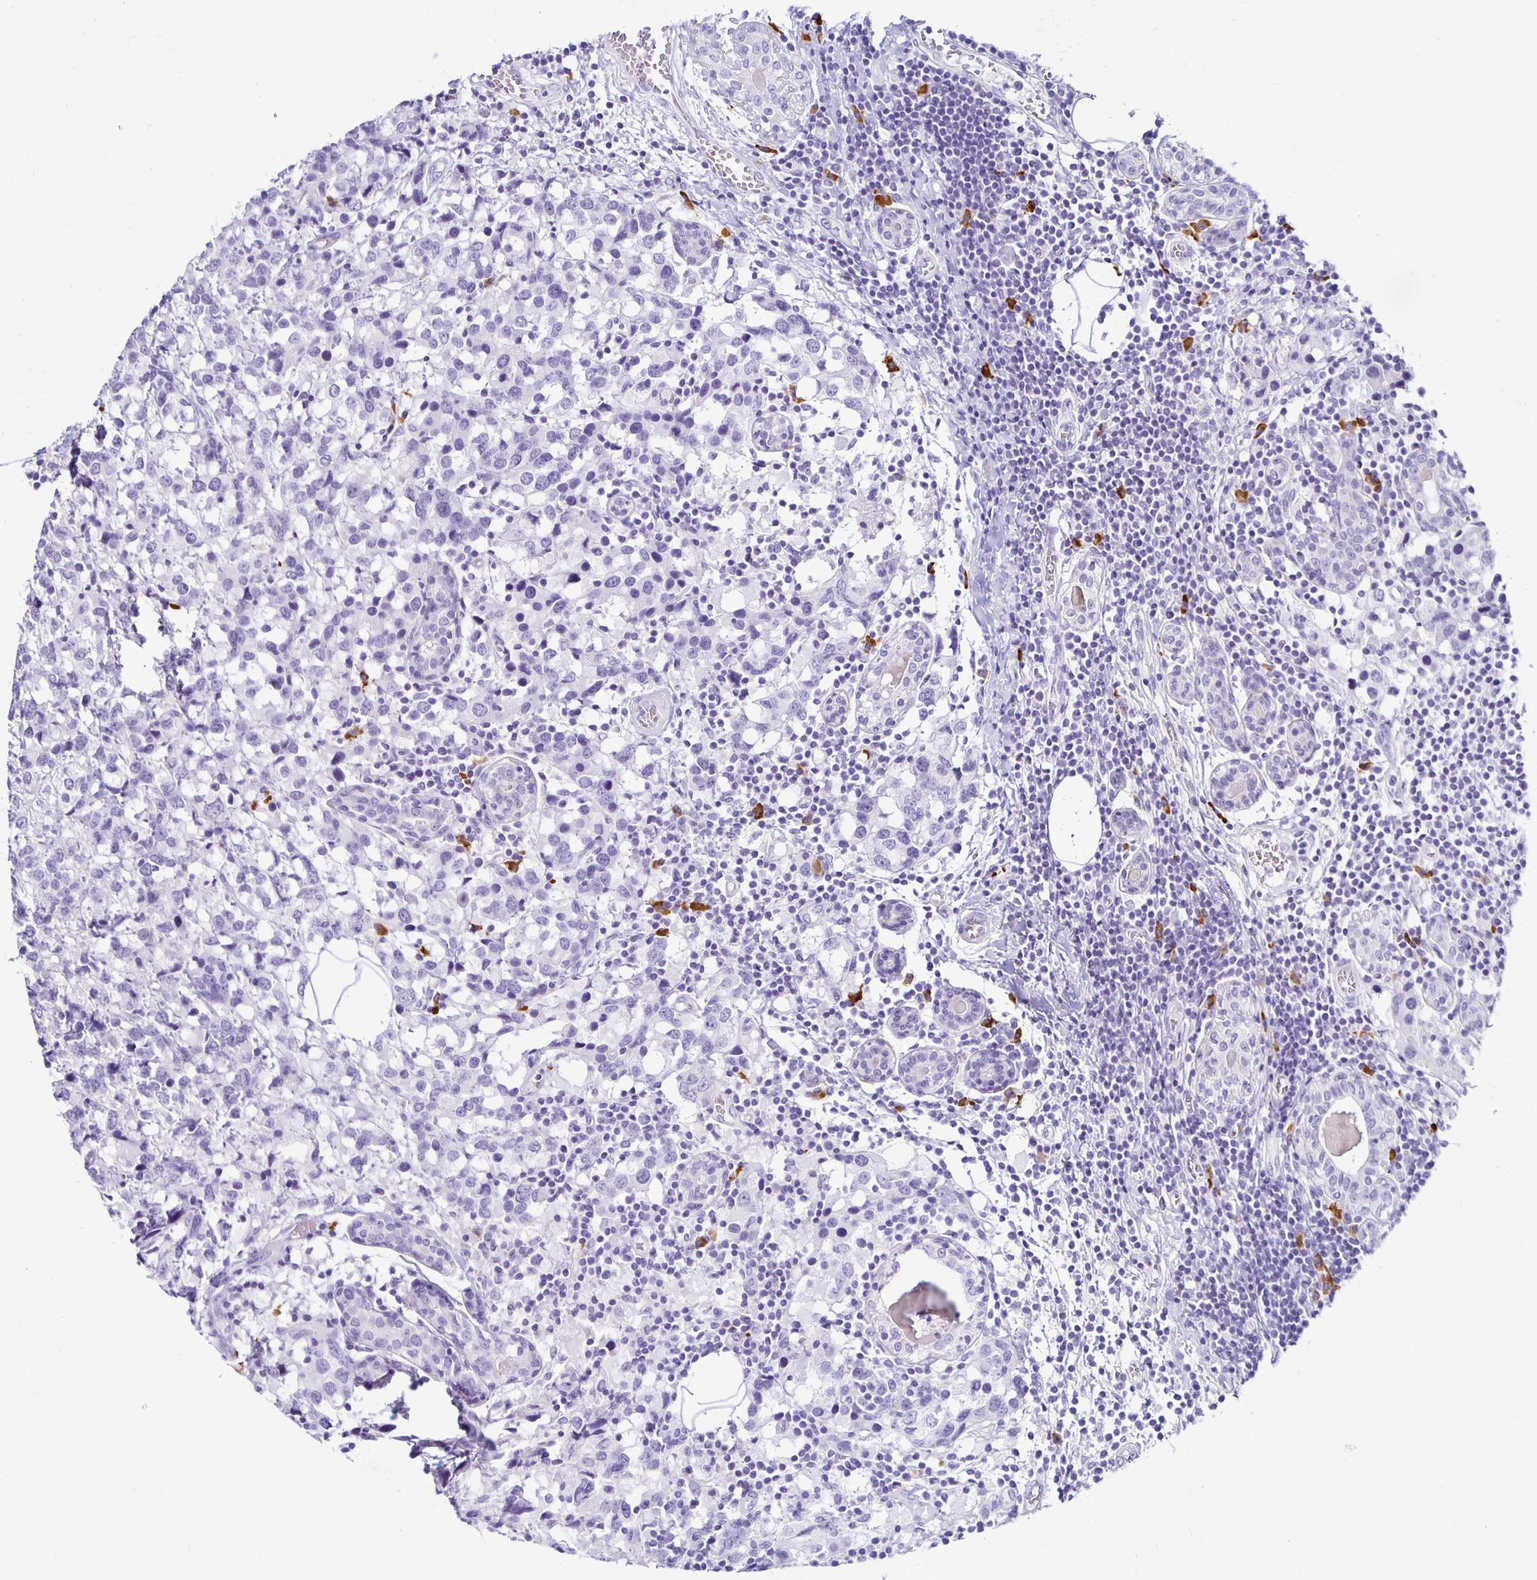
{"staining": {"intensity": "negative", "quantity": "none", "location": "none"}, "tissue": "breast cancer", "cell_type": "Tumor cells", "image_type": "cancer", "snomed": [{"axis": "morphology", "description": "Lobular carcinoma"}, {"axis": "topography", "description": "Breast"}], "caption": "There is no significant expression in tumor cells of breast cancer (lobular carcinoma). (DAB IHC visualized using brightfield microscopy, high magnification).", "gene": "FNTB", "patient": {"sex": "female", "age": 59}}